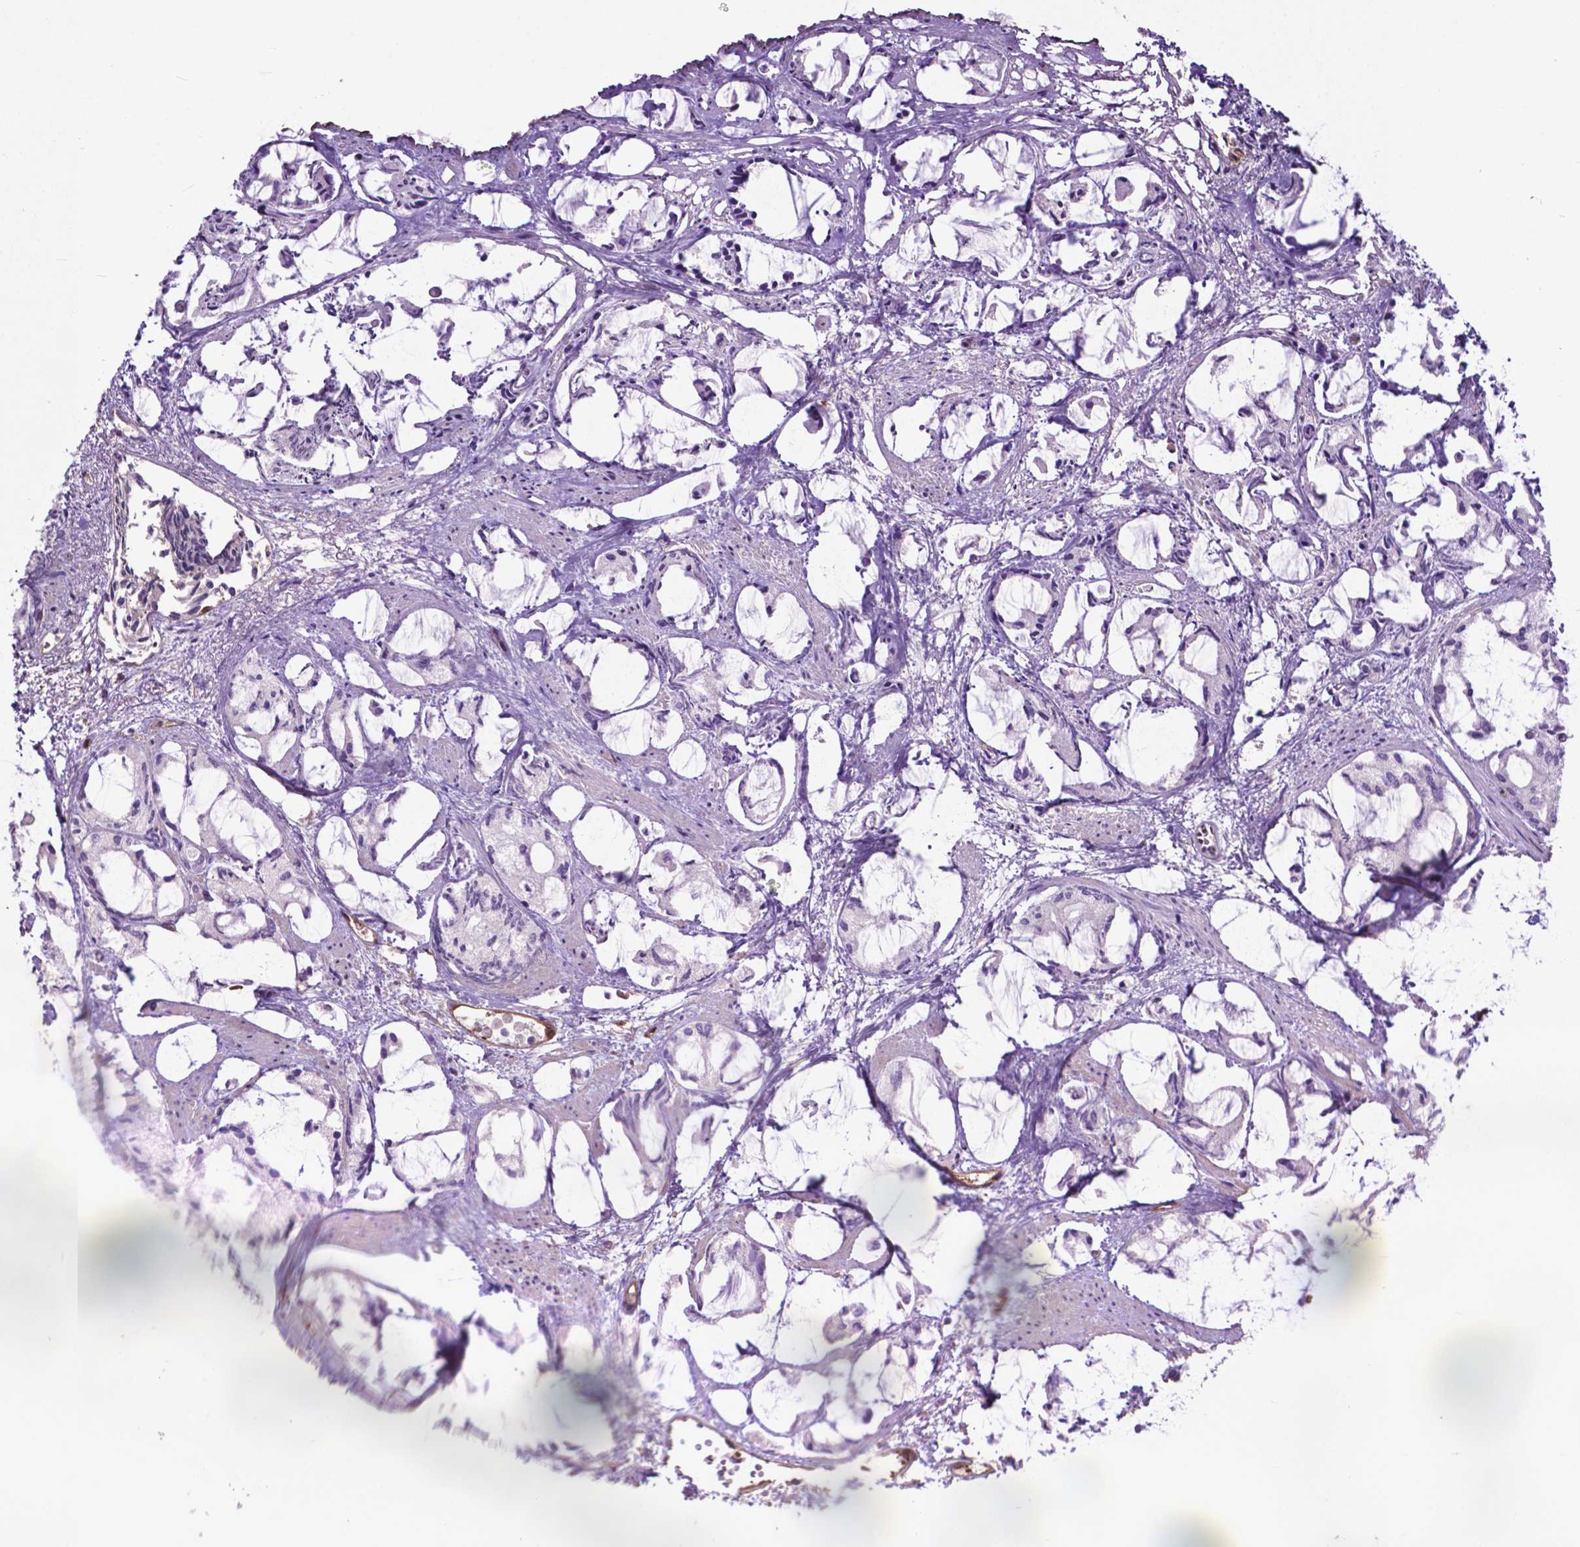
{"staining": {"intensity": "negative", "quantity": "none", "location": "none"}, "tissue": "prostate cancer", "cell_type": "Tumor cells", "image_type": "cancer", "snomed": [{"axis": "morphology", "description": "Adenocarcinoma, High grade"}, {"axis": "topography", "description": "Prostate"}], "caption": "Immunohistochemistry (IHC) micrograph of prostate cancer (adenocarcinoma (high-grade)) stained for a protein (brown), which exhibits no staining in tumor cells.", "gene": "PDLIM1", "patient": {"sex": "male", "age": 85}}